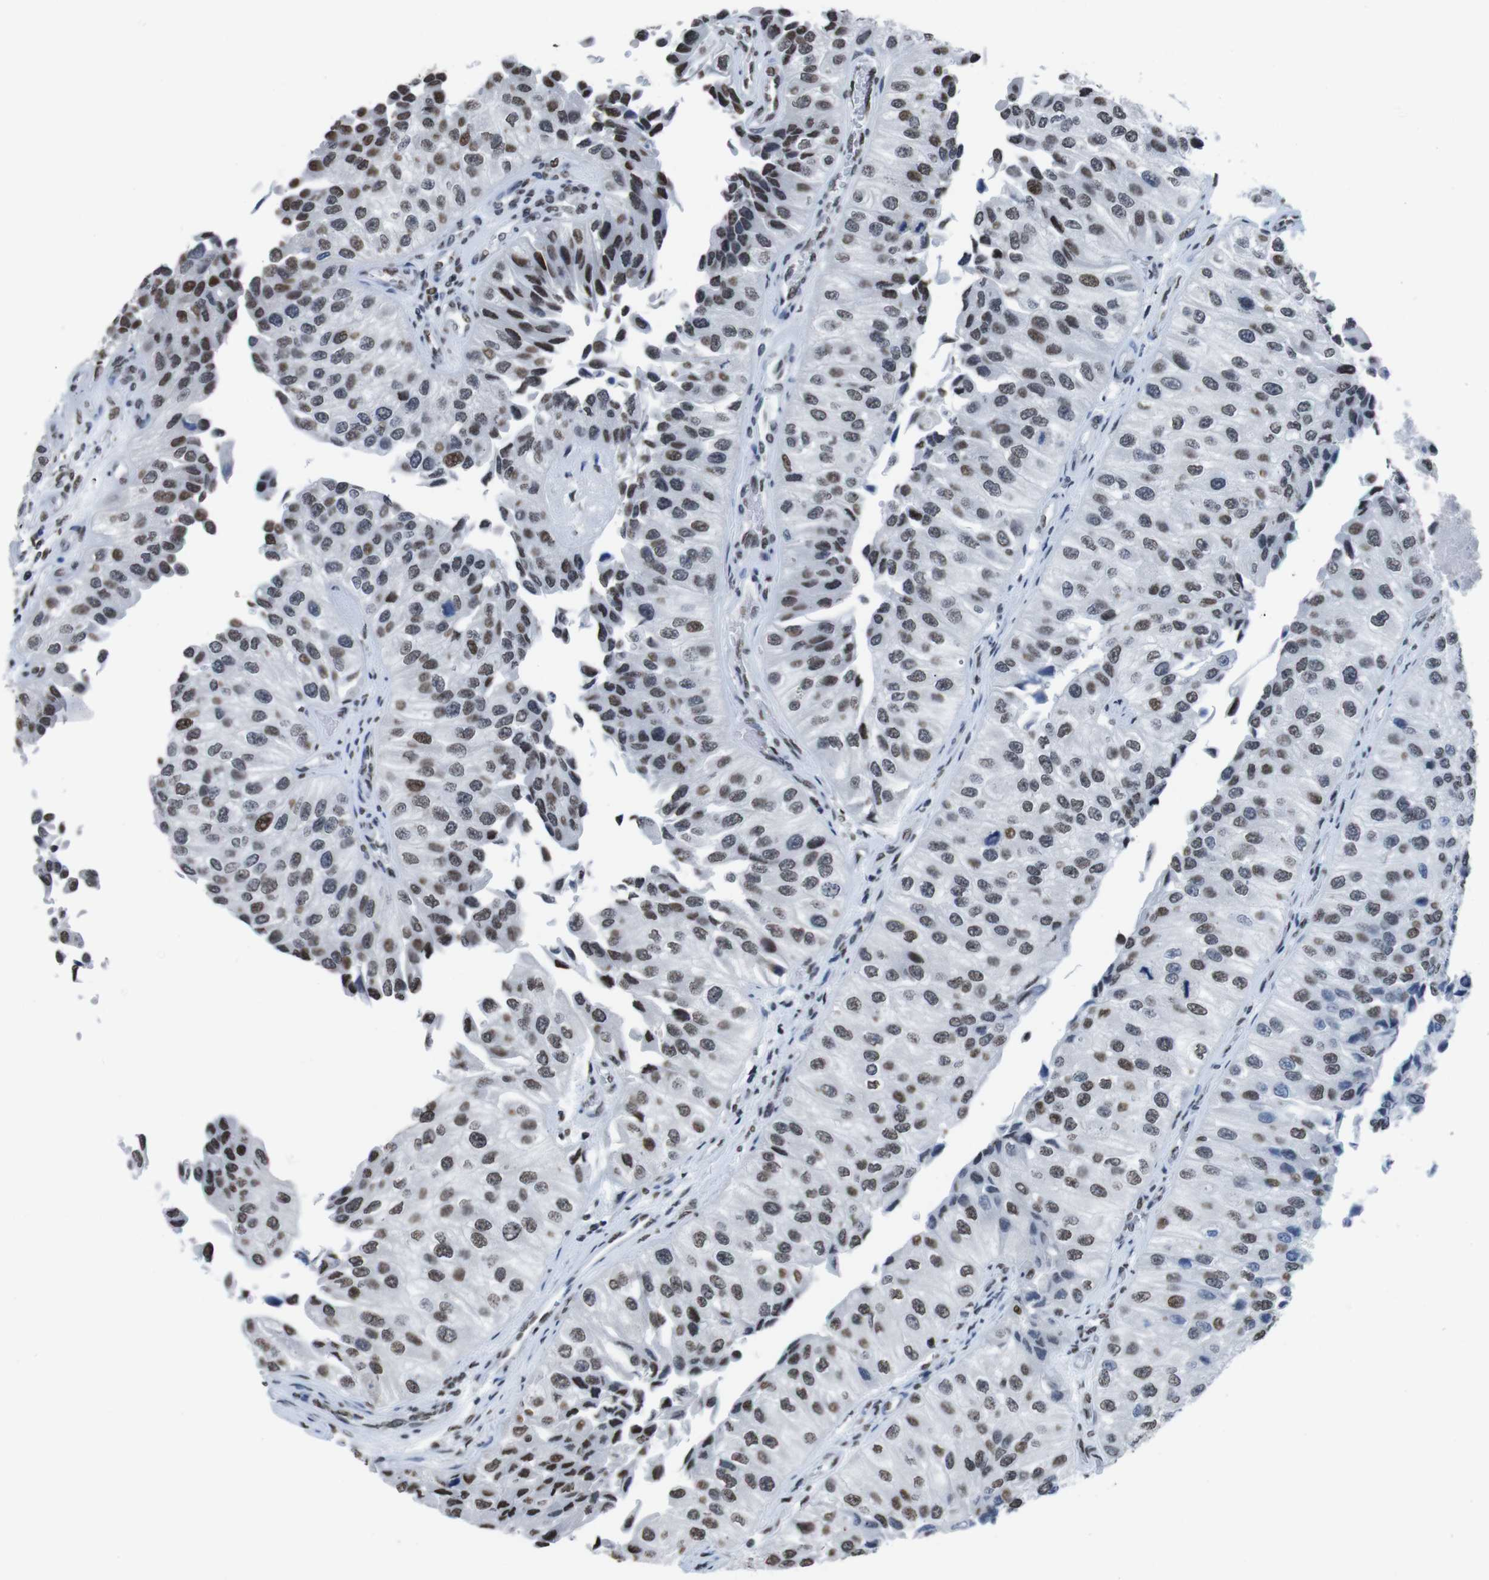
{"staining": {"intensity": "weak", "quantity": ">75%", "location": "nuclear"}, "tissue": "urothelial cancer", "cell_type": "Tumor cells", "image_type": "cancer", "snomed": [{"axis": "morphology", "description": "Urothelial carcinoma, High grade"}, {"axis": "topography", "description": "Kidney"}, {"axis": "topography", "description": "Urinary bladder"}], "caption": "An immunohistochemistry histopathology image of tumor tissue is shown. Protein staining in brown highlights weak nuclear positivity in high-grade urothelial carcinoma within tumor cells.", "gene": "PIP4P2", "patient": {"sex": "male", "age": 77}}